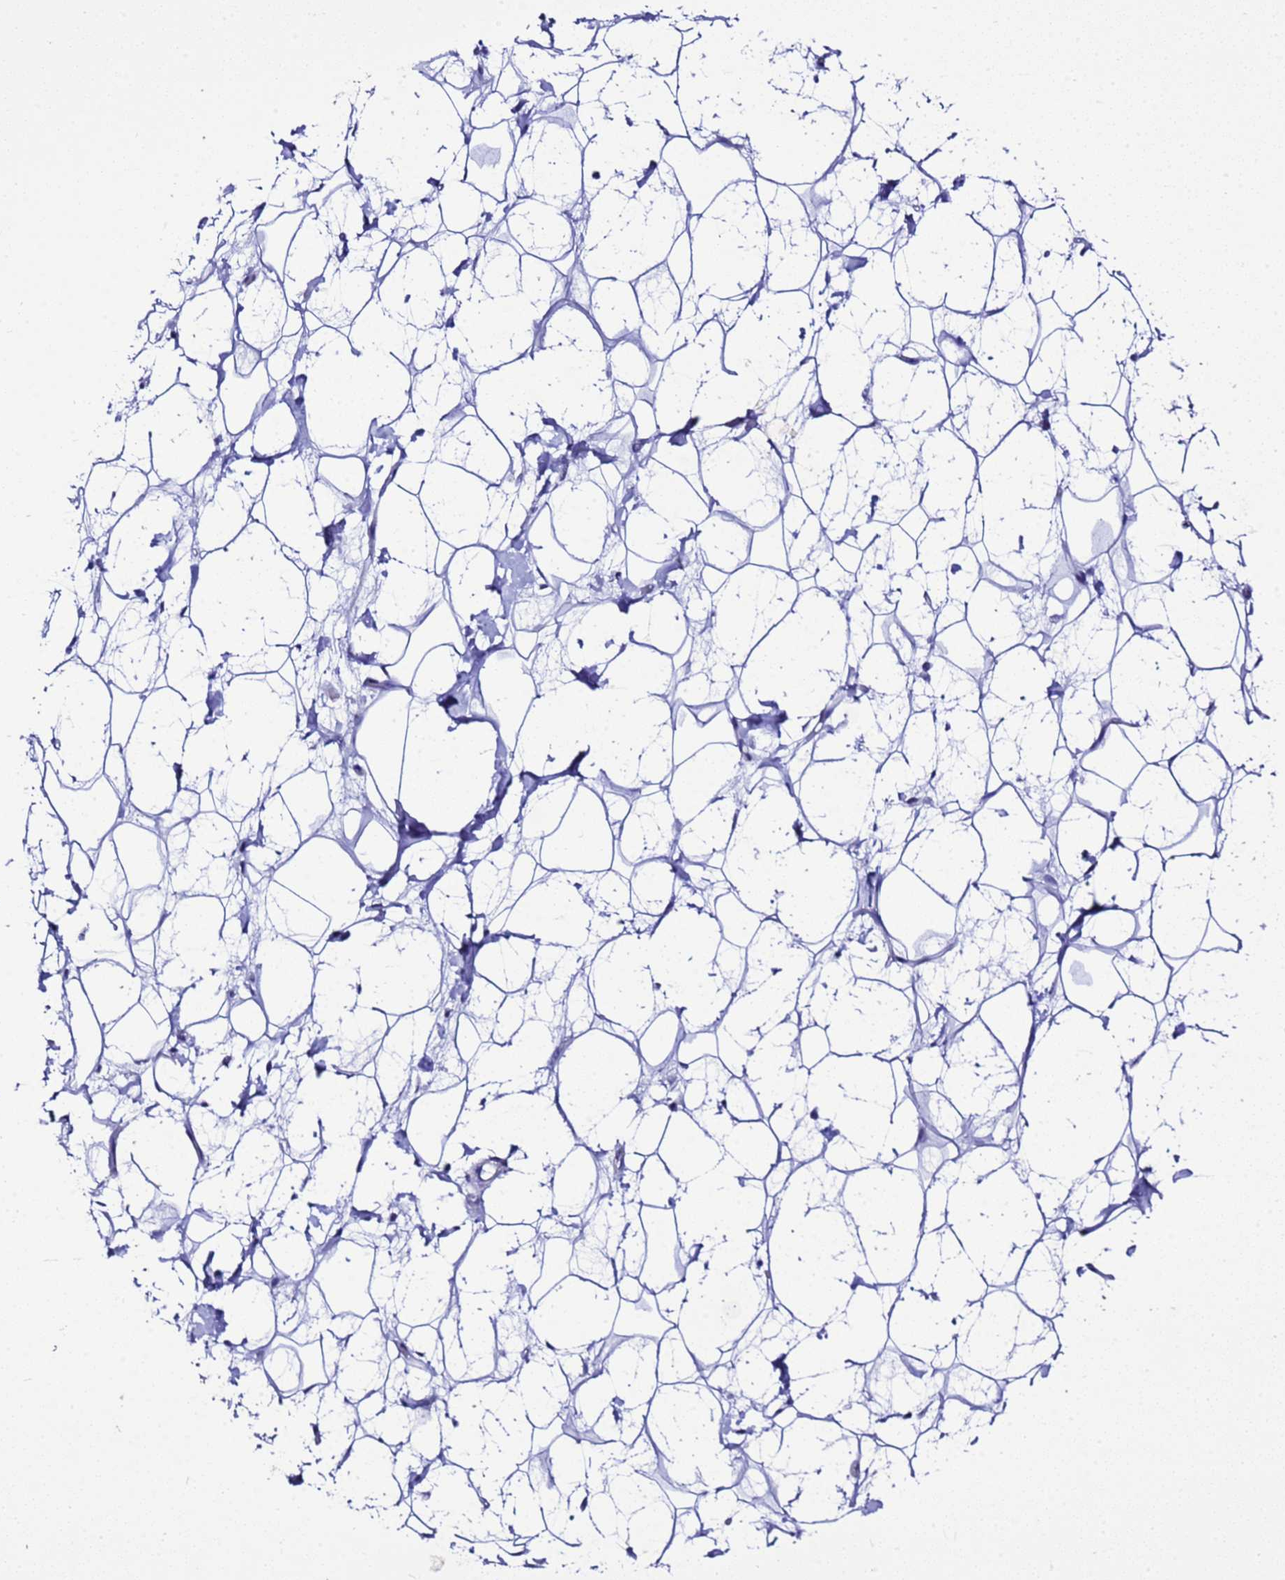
{"staining": {"intensity": "weak", "quantity": ">75%", "location": "nuclear"}, "tissue": "adipose tissue", "cell_type": "Adipocytes", "image_type": "normal", "snomed": [{"axis": "morphology", "description": "Normal tissue, NOS"}, {"axis": "topography", "description": "Breast"}], "caption": "Immunohistochemistry of normal adipose tissue displays low levels of weak nuclear staining in about >75% of adipocytes.", "gene": "BCL7A", "patient": {"sex": "female", "age": 26}}